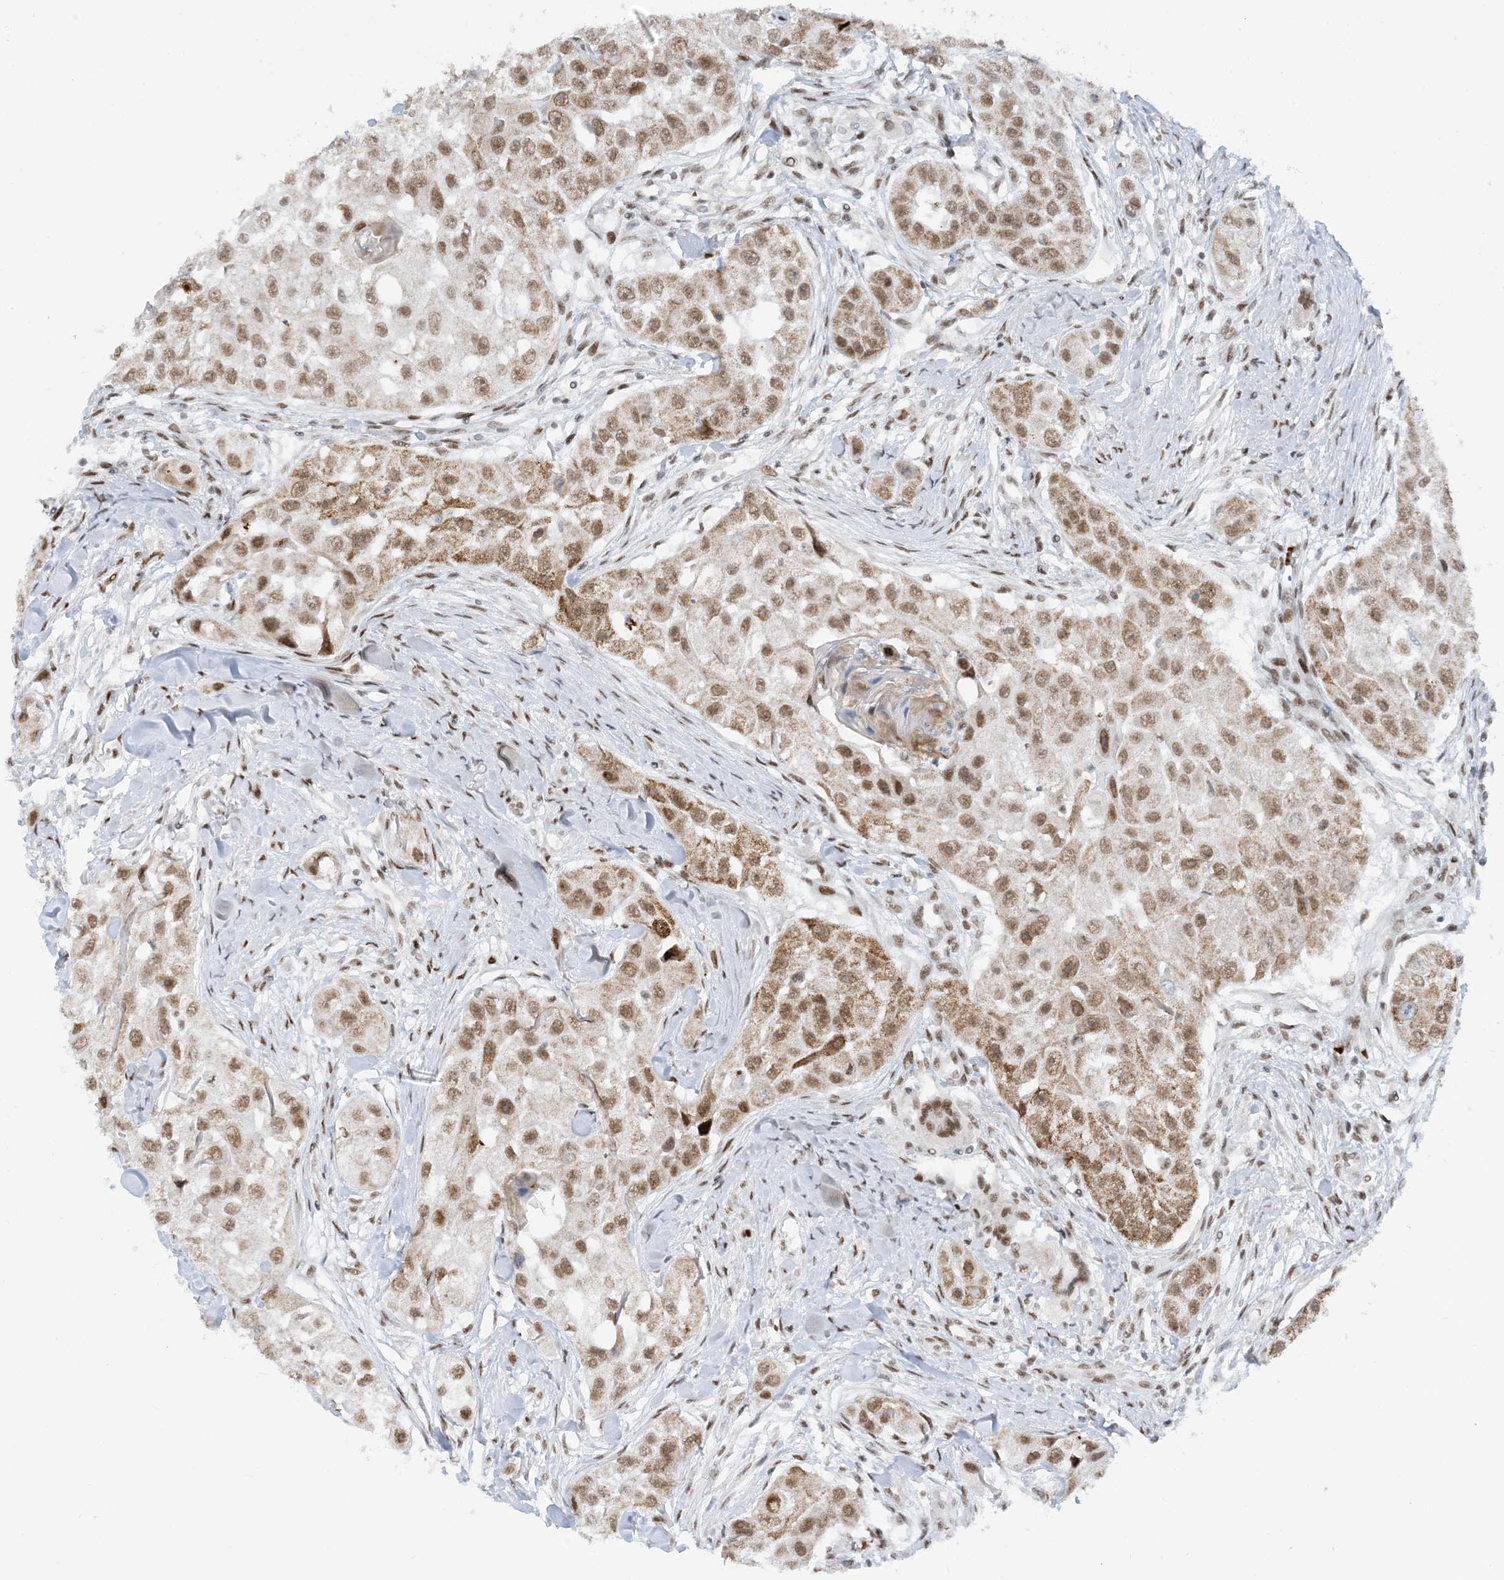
{"staining": {"intensity": "moderate", "quantity": ">75%", "location": "nuclear"}, "tissue": "head and neck cancer", "cell_type": "Tumor cells", "image_type": "cancer", "snomed": [{"axis": "morphology", "description": "Normal tissue, NOS"}, {"axis": "morphology", "description": "Squamous cell carcinoma, NOS"}, {"axis": "topography", "description": "Skeletal muscle"}, {"axis": "topography", "description": "Head-Neck"}], "caption": "Immunohistochemical staining of squamous cell carcinoma (head and neck) reveals medium levels of moderate nuclear positivity in about >75% of tumor cells.", "gene": "ECT2L", "patient": {"sex": "male", "age": 51}}